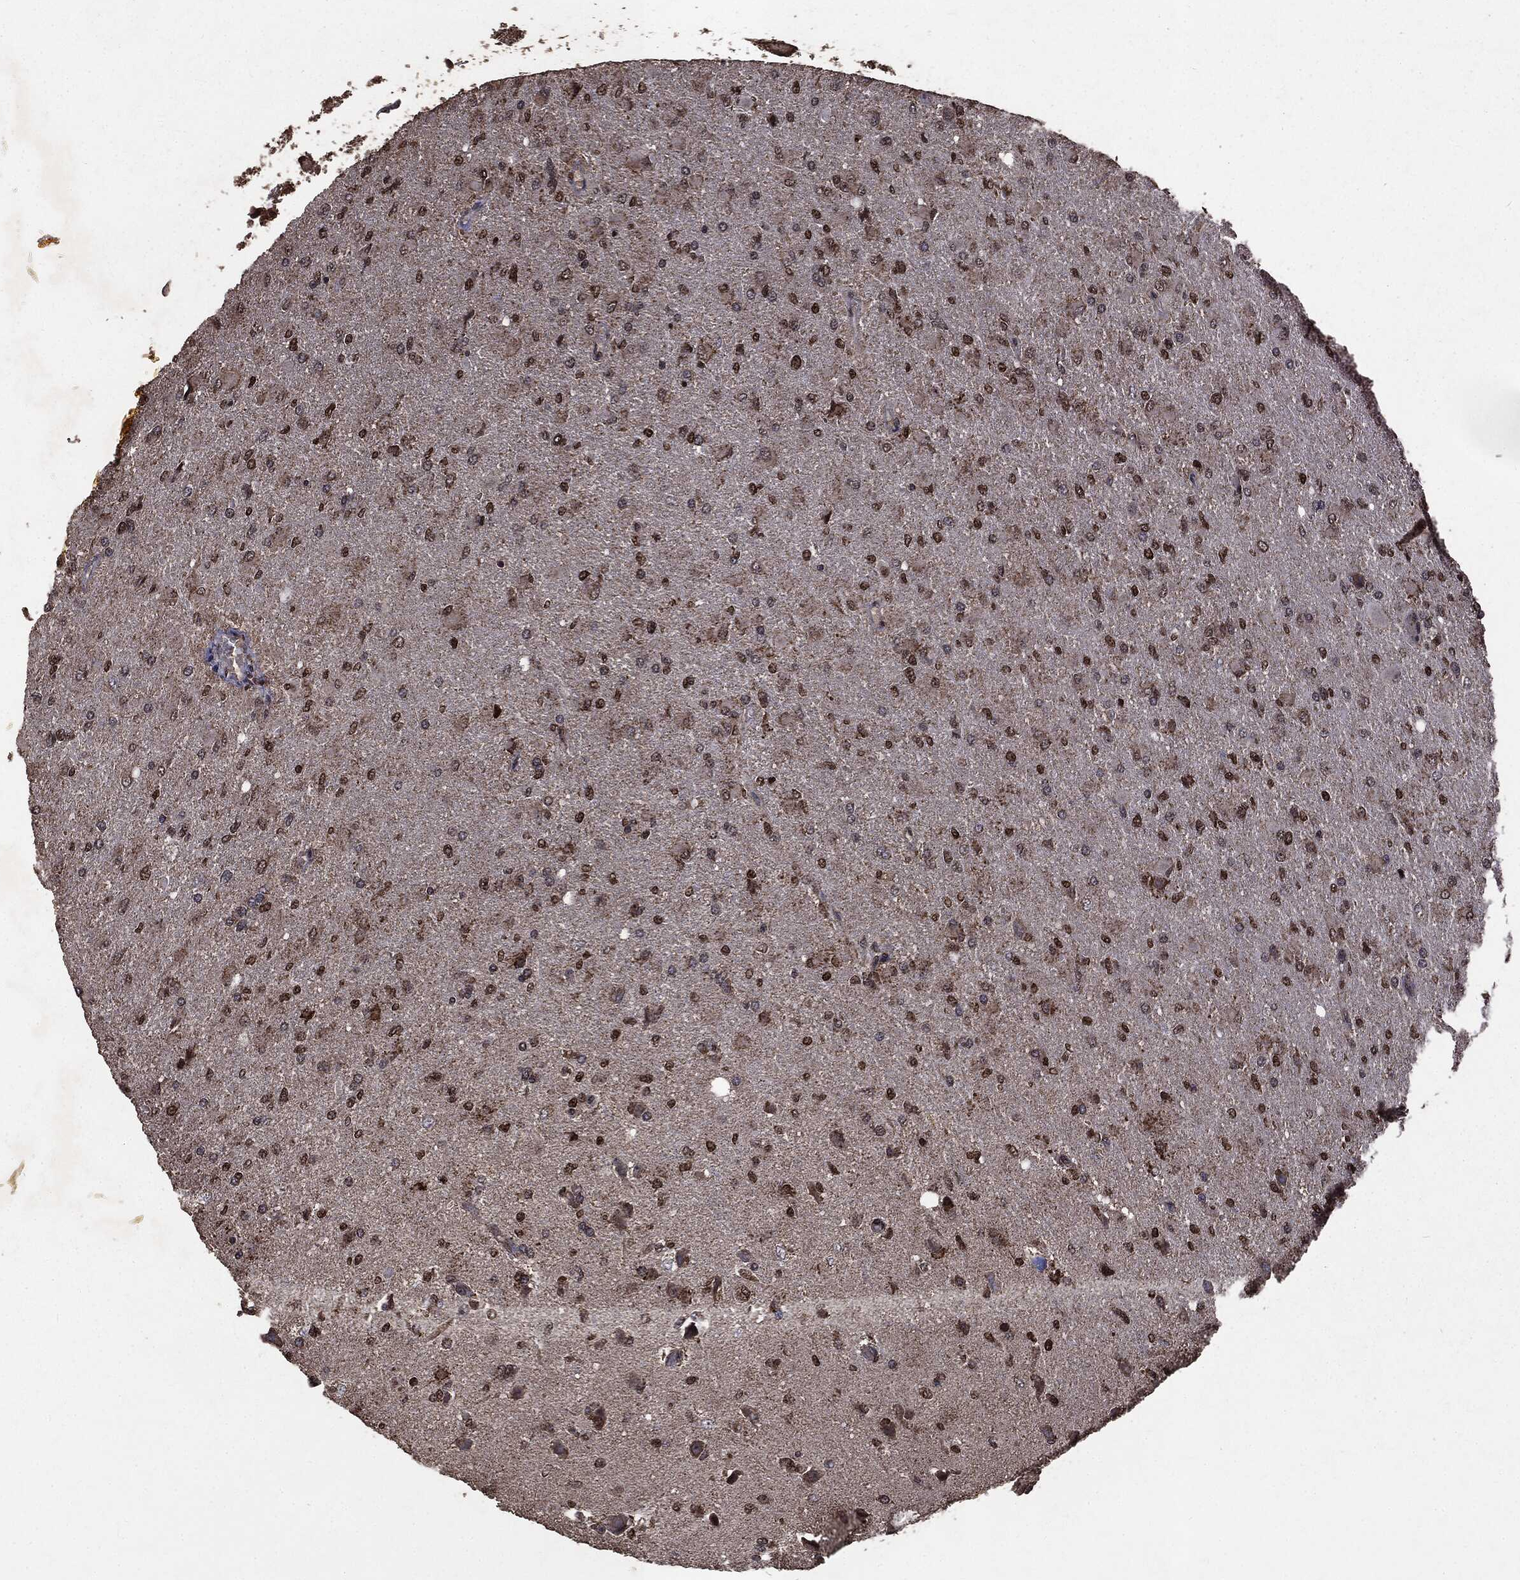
{"staining": {"intensity": "strong", "quantity": "25%-75%", "location": "cytoplasmic/membranous,nuclear"}, "tissue": "glioma", "cell_type": "Tumor cells", "image_type": "cancer", "snomed": [{"axis": "morphology", "description": "Glioma, malignant, High grade"}, {"axis": "topography", "description": "Cerebral cortex"}], "caption": "DAB (3,3'-diaminobenzidine) immunohistochemical staining of human malignant glioma (high-grade) displays strong cytoplasmic/membranous and nuclear protein expression in about 25%-75% of tumor cells.", "gene": "PPP6R2", "patient": {"sex": "female", "age": 36}}